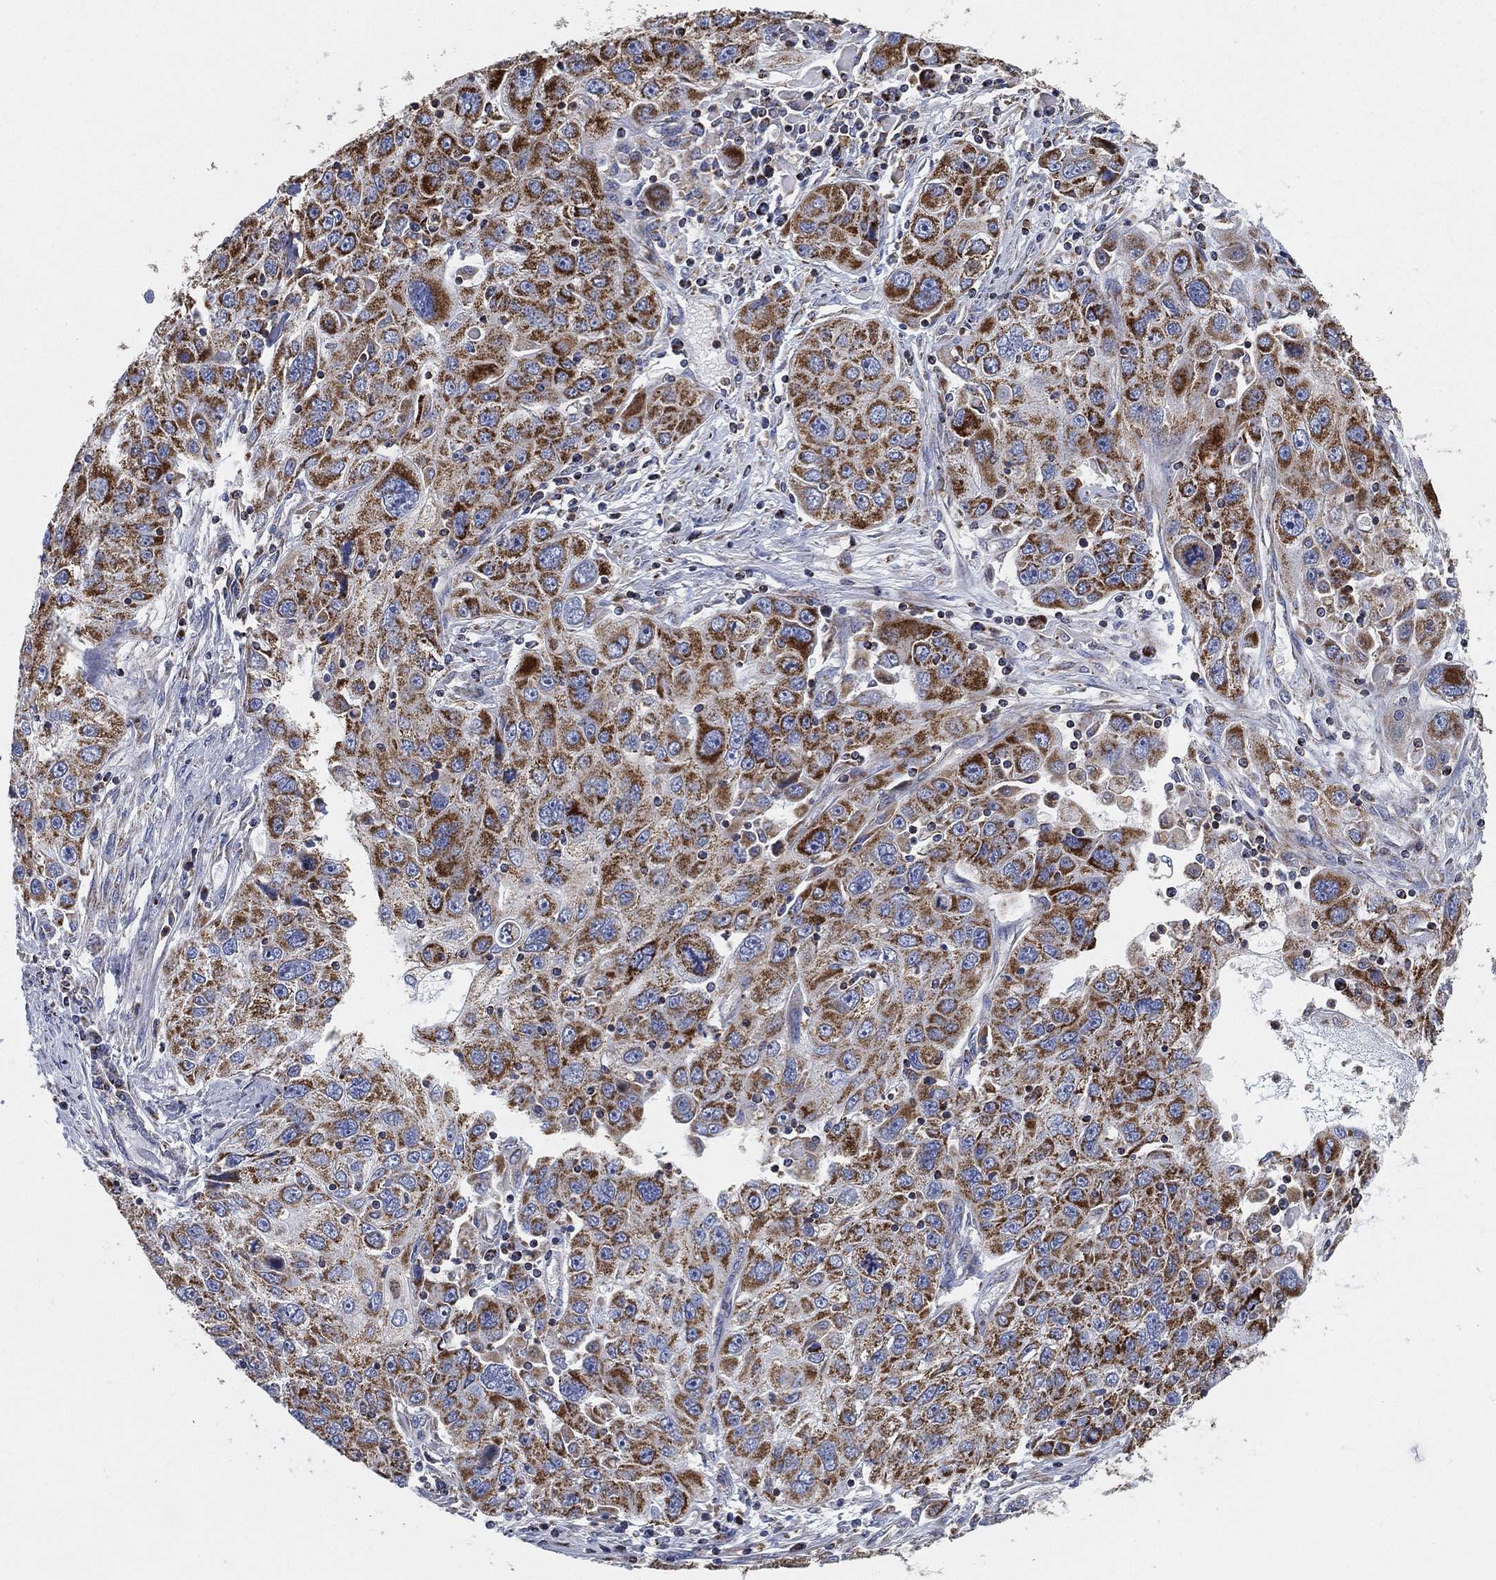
{"staining": {"intensity": "strong", "quantity": "25%-75%", "location": "cytoplasmic/membranous"}, "tissue": "stomach cancer", "cell_type": "Tumor cells", "image_type": "cancer", "snomed": [{"axis": "morphology", "description": "Adenocarcinoma, NOS"}, {"axis": "topography", "description": "Stomach"}], "caption": "Stomach cancer (adenocarcinoma) tissue reveals strong cytoplasmic/membranous expression in approximately 25%-75% of tumor cells", "gene": "GCAT", "patient": {"sex": "male", "age": 56}}